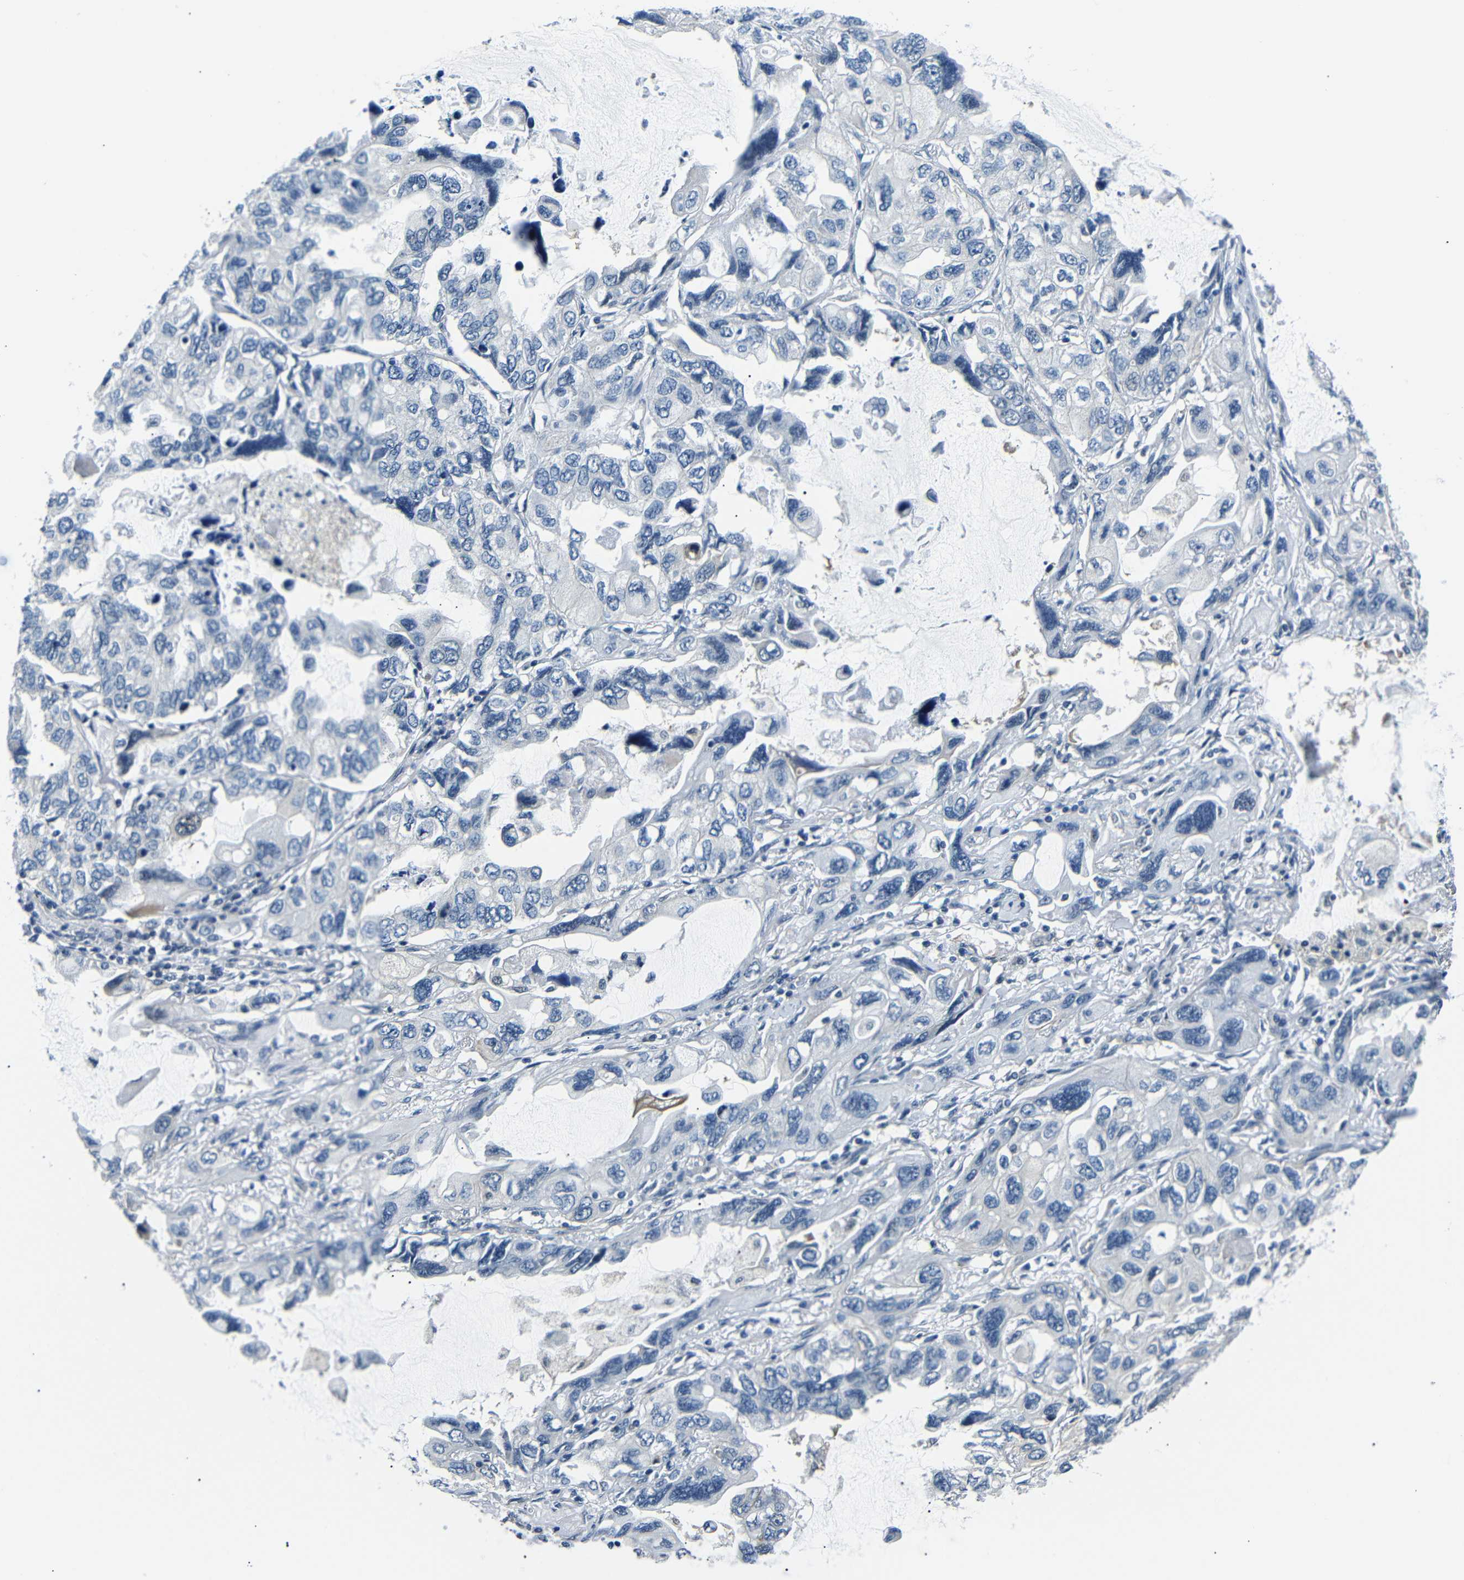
{"staining": {"intensity": "negative", "quantity": "none", "location": "none"}, "tissue": "lung cancer", "cell_type": "Tumor cells", "image_type": "cancer", "snomed": [{"axis": "morphology", "description": "Squamous cell carcinoma, NOS"}, {"axis": "topography", "description": "Lung"}], "caption": "This is an IHC histopathology image of lung squamous cell carcinoma. There is no expression in tumor cells.", "gene": "TAFA1", "patient": {"sex": "female", "age": 73}}